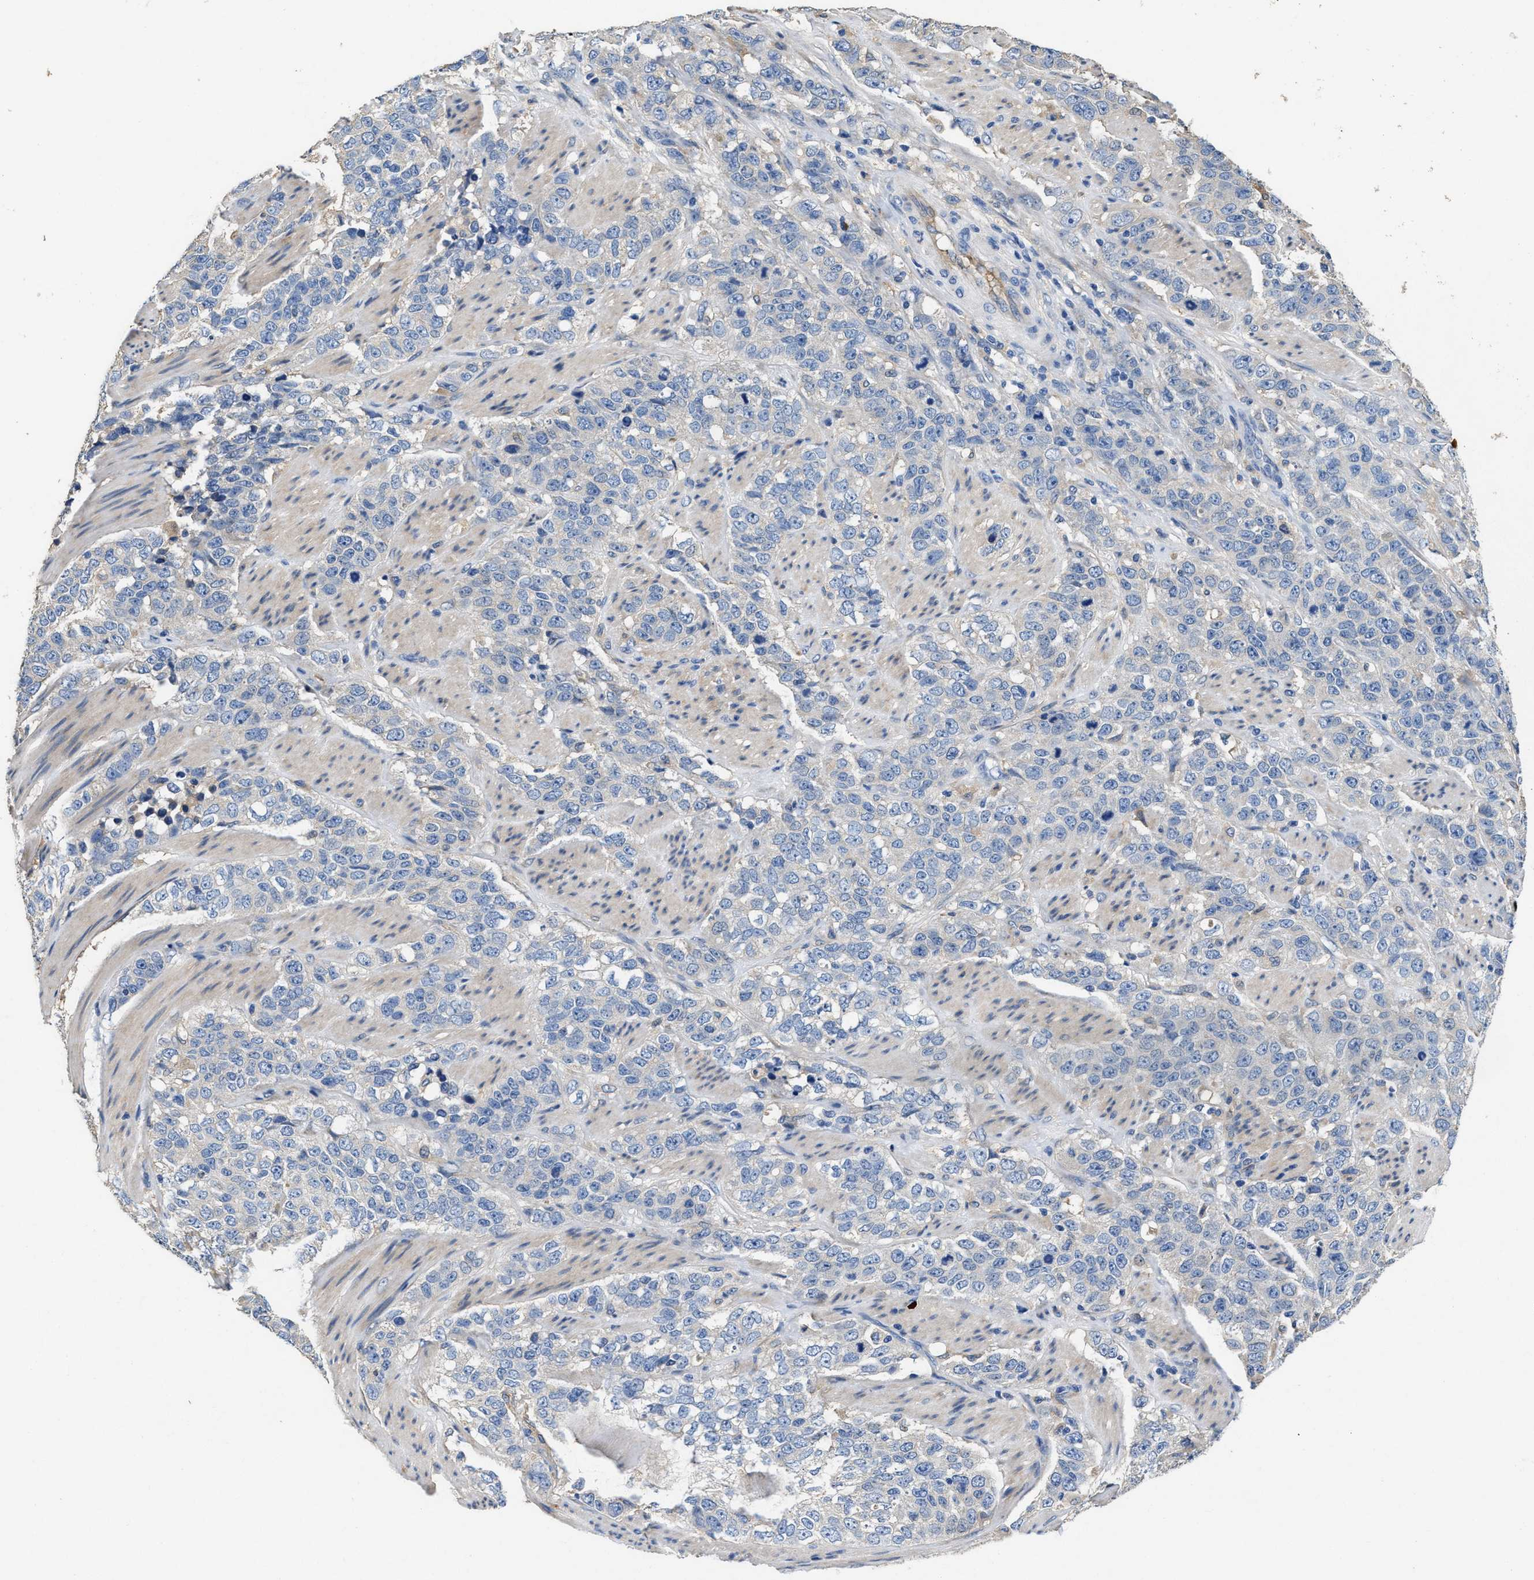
{"staining": {"intensity": "negative", "quantity": "none", "location": "none"}, "tissue": "stomach cancer", "cell_type": "Tumor cells", "image_type": "cancer", "snomed": [{"axis": "morphology", "description": "Adenocarcinoma, NOS"}, {"axis": "topography", "description": "Stomach"}], "caption": "Tumor cells are negative for protein expression in human stomach adenocarcinoma.", "gene": "PEG10", "patient": {"sex": "male", "age": 48}}